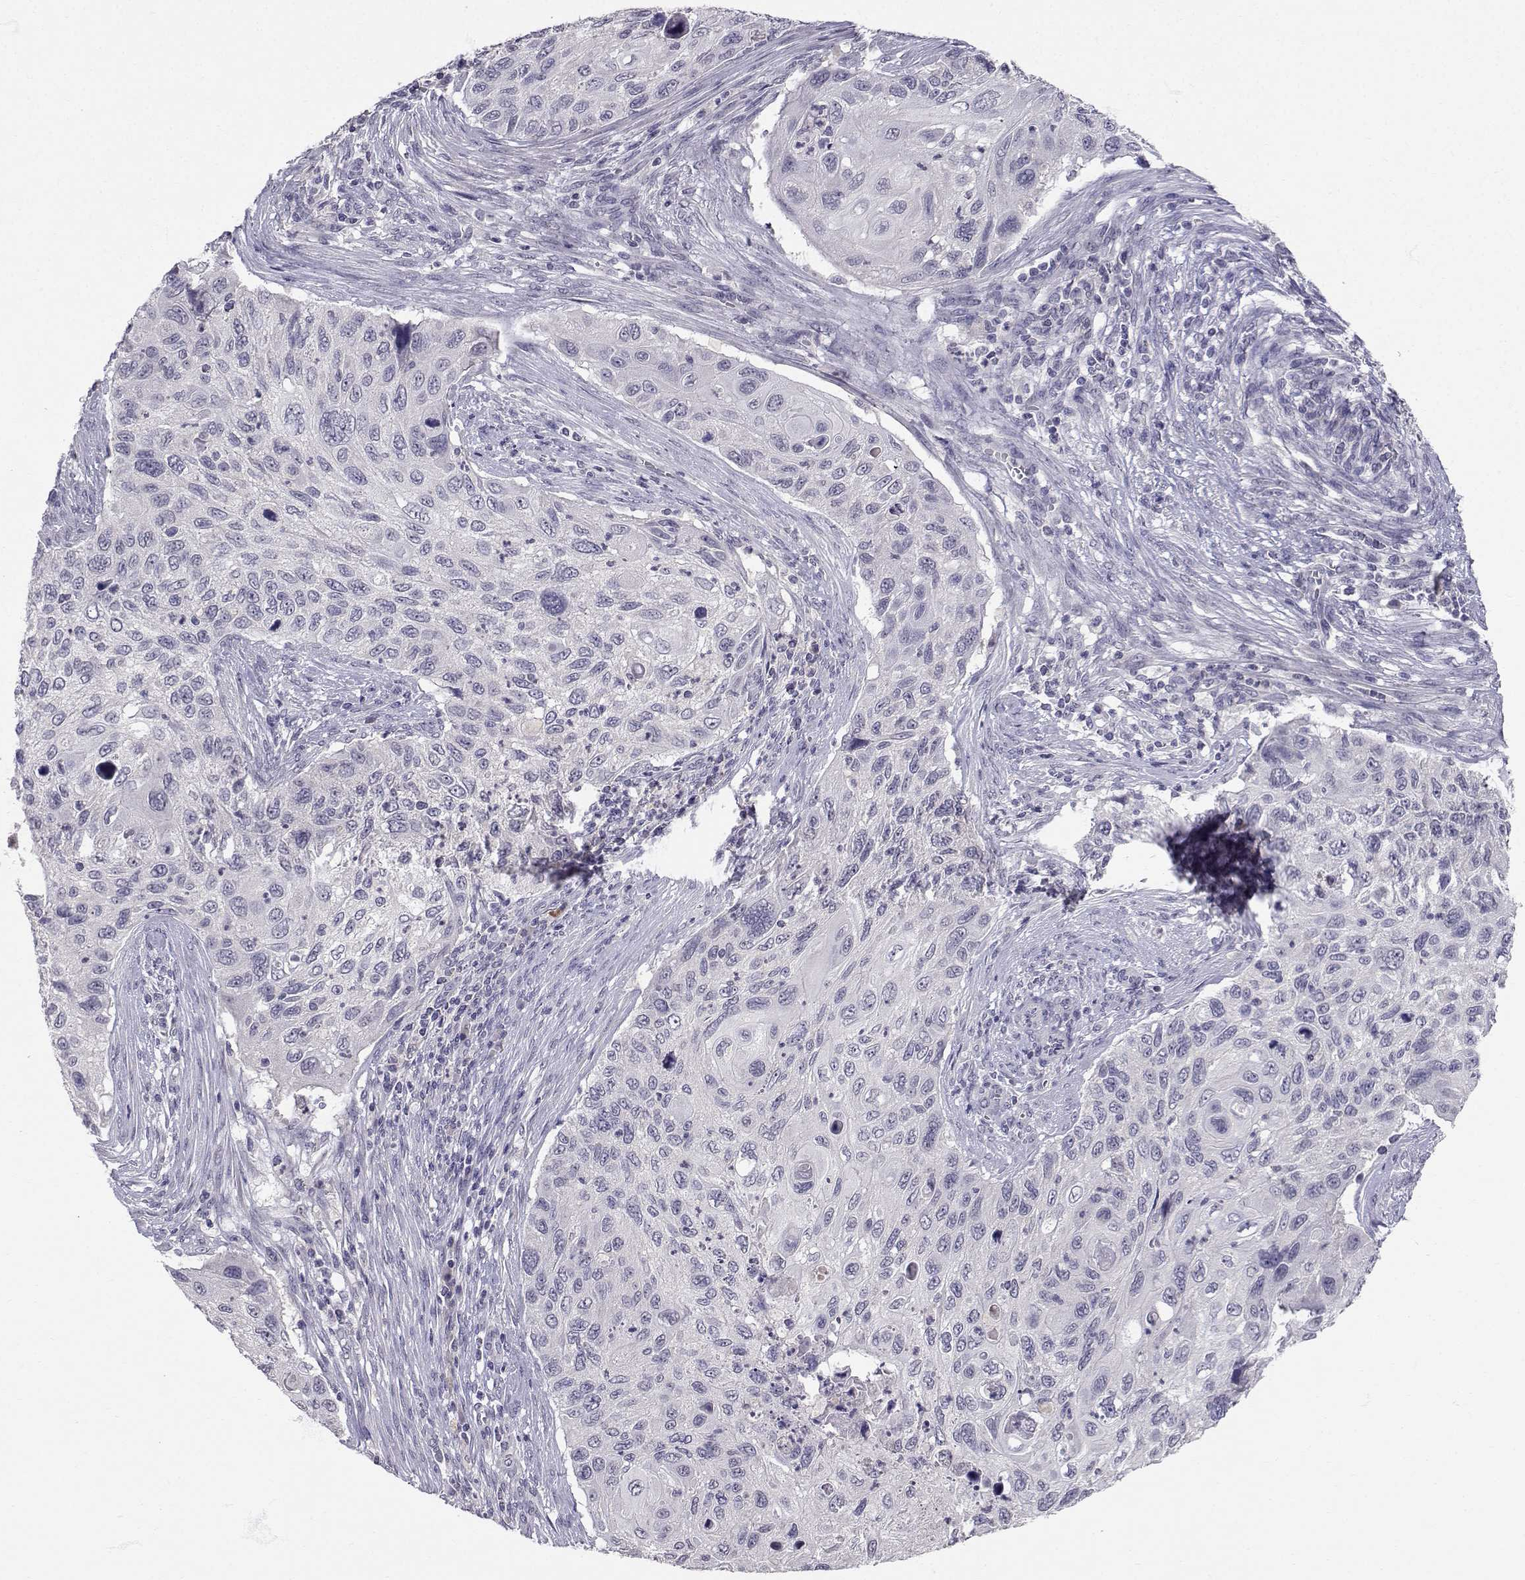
{"staining": {"intensity": "negative", "quantity": "none", "location": "none"}, "tissue": "cervical cancer", "cell_type": "Tumor cells", "image_type": "cancer", "snomed": [{"axis": "morphology", "description": "Squamous cell carcinoma, NOS"}, {"axis": "topography", "description": "Cervix"}], "caption": "Tumor cells show no significant protein staining in cervical cancer (squamous cell carcinoma).", "gene": "SLC6A3", "patient": {"sex": "female", "age": 70}}